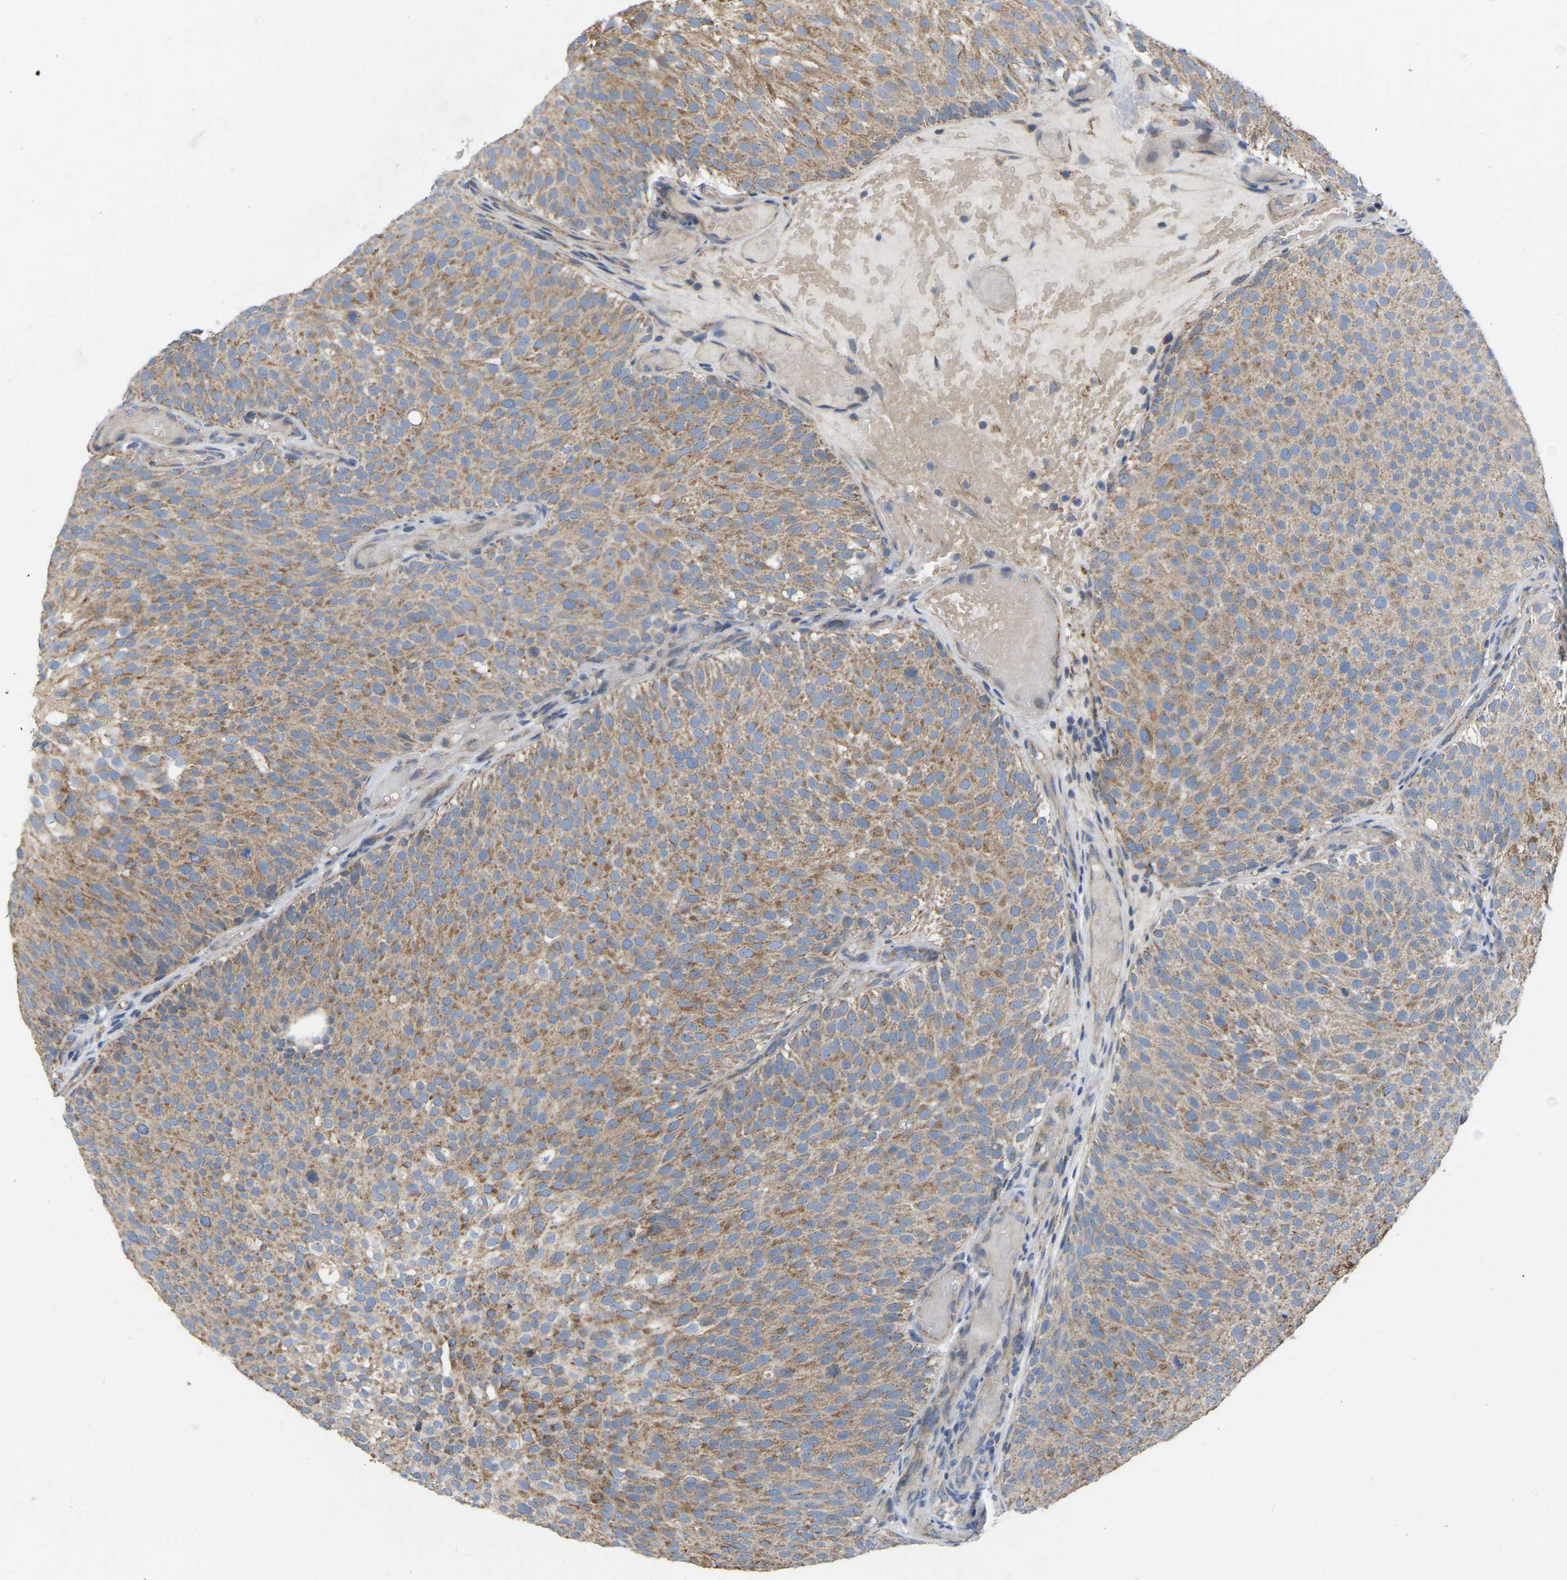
{"staining": {"intensity": "moderate", "quantity": ">75%", "location": "cytoplasmic/membranous"}, "tissue": "urothelial cancer", "cell_type": "Tumor cells", "image_type": "cancer", "snomed": [{"axis": "morphology", "description": "Urothelial carcinoma, Low grade"}, {"axis": "topography", "description": "Urinary bladder"}], "caption": "Human urothelial cancer stained with a protein marker reveals moderate staining in tumor cells.", "gene": "BCL10", "patient": {"sex": "male", "age": 78}}